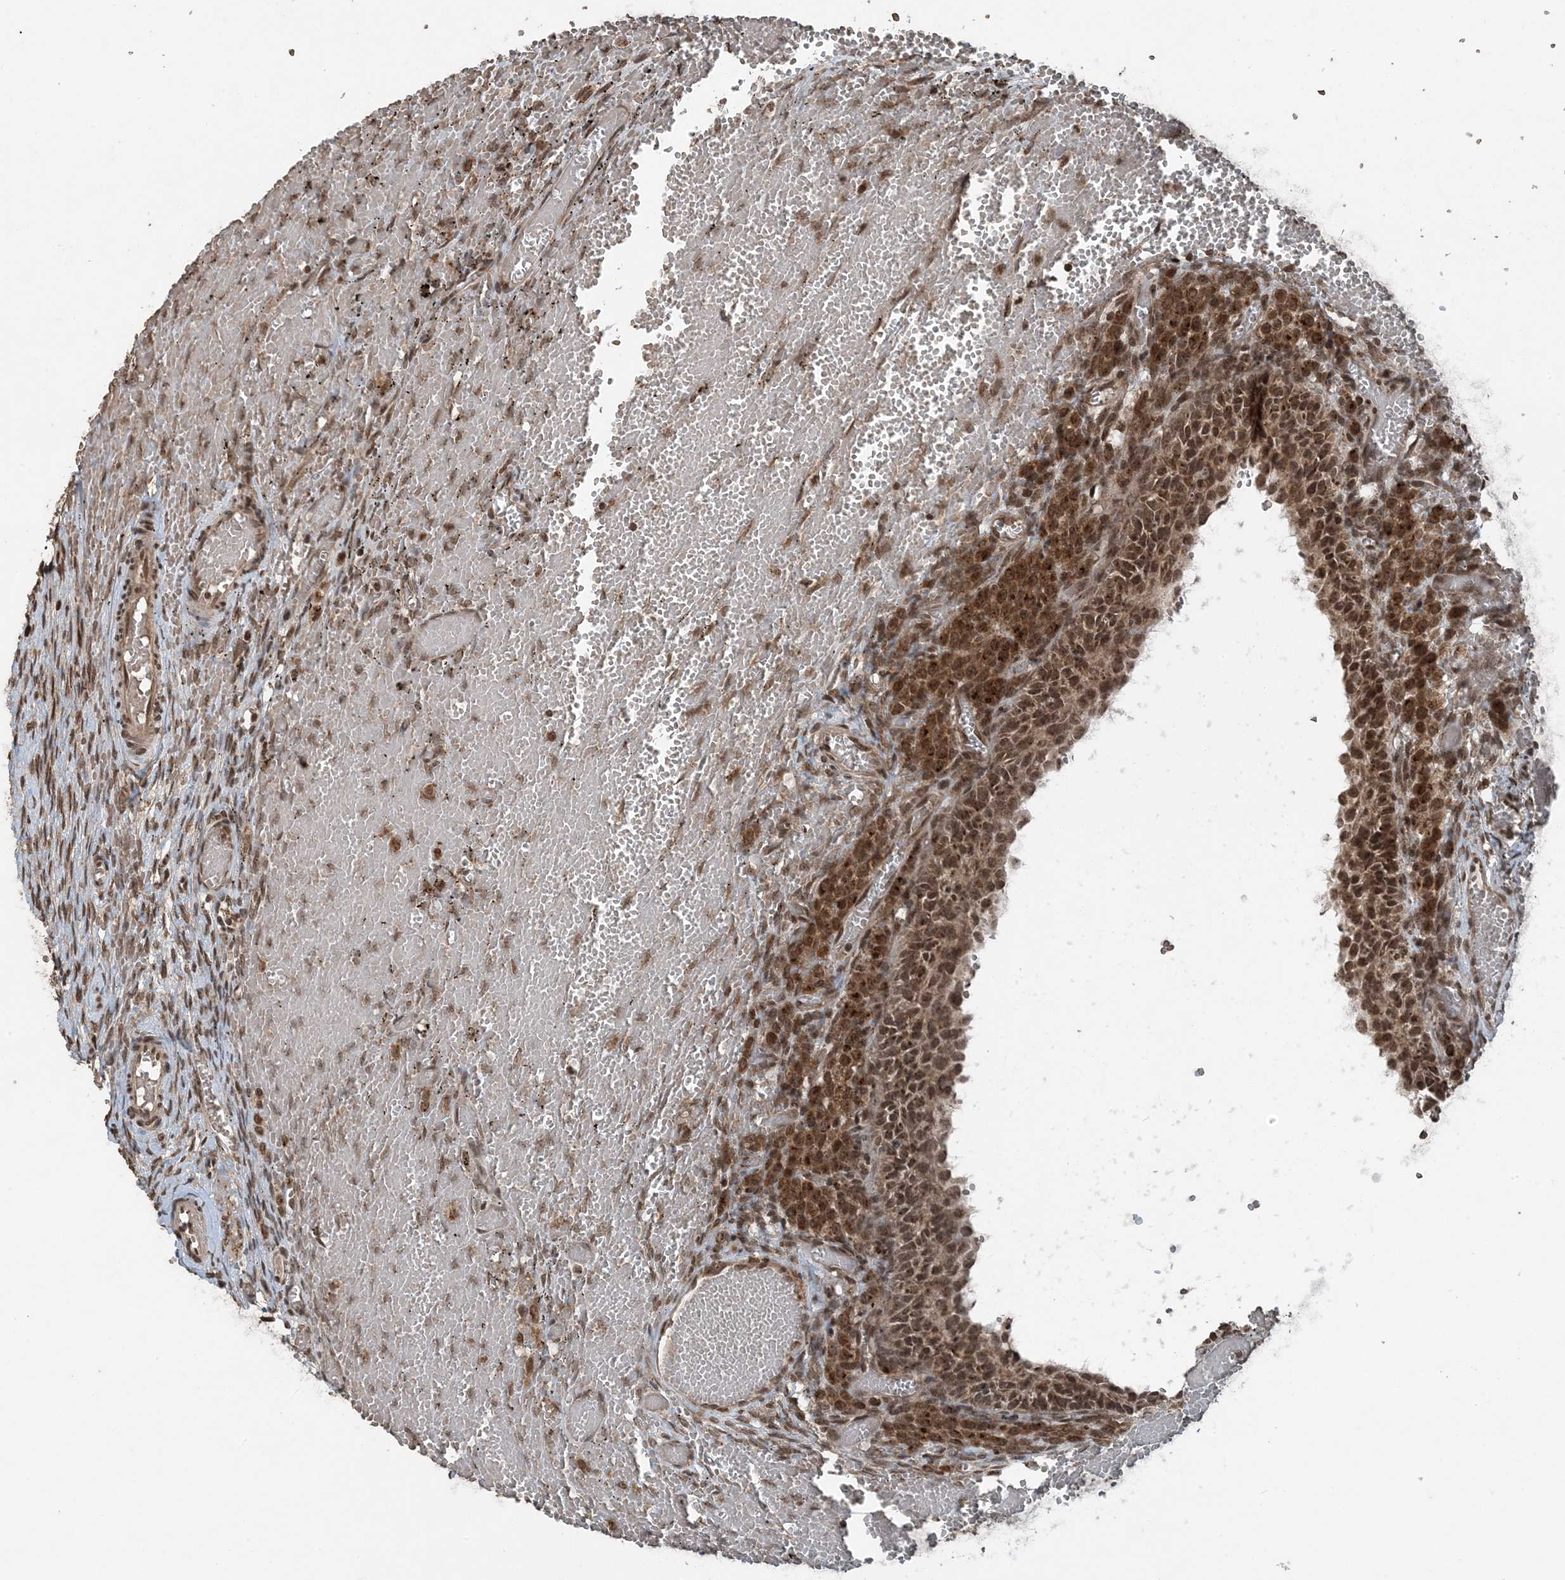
{"staining": {"intensity": "moderate", "quantity": ">75%", "location": "nuclear"}, "tissue": "ovary", "cell_type": "Follicle cells", "image_type": "normal", "snomed": [{"axis": "morphology", "description": "Adenocarcinoma, NOS"}, {"axis": "topography", "description": "Endometrium"}], "caption": "Protein expression analysis of unremarkable human ovary reveals moderate nuclear expression in about >75% of follicle cells. The protein is stained brown, and the nuclei are stained in blue (DAB (3,3'-diaminobenzidine) IHC with brightfield microscopy, high magnification).", "gene": "ZFAND2B", "patient": {"sex": "female", "age": 32}}